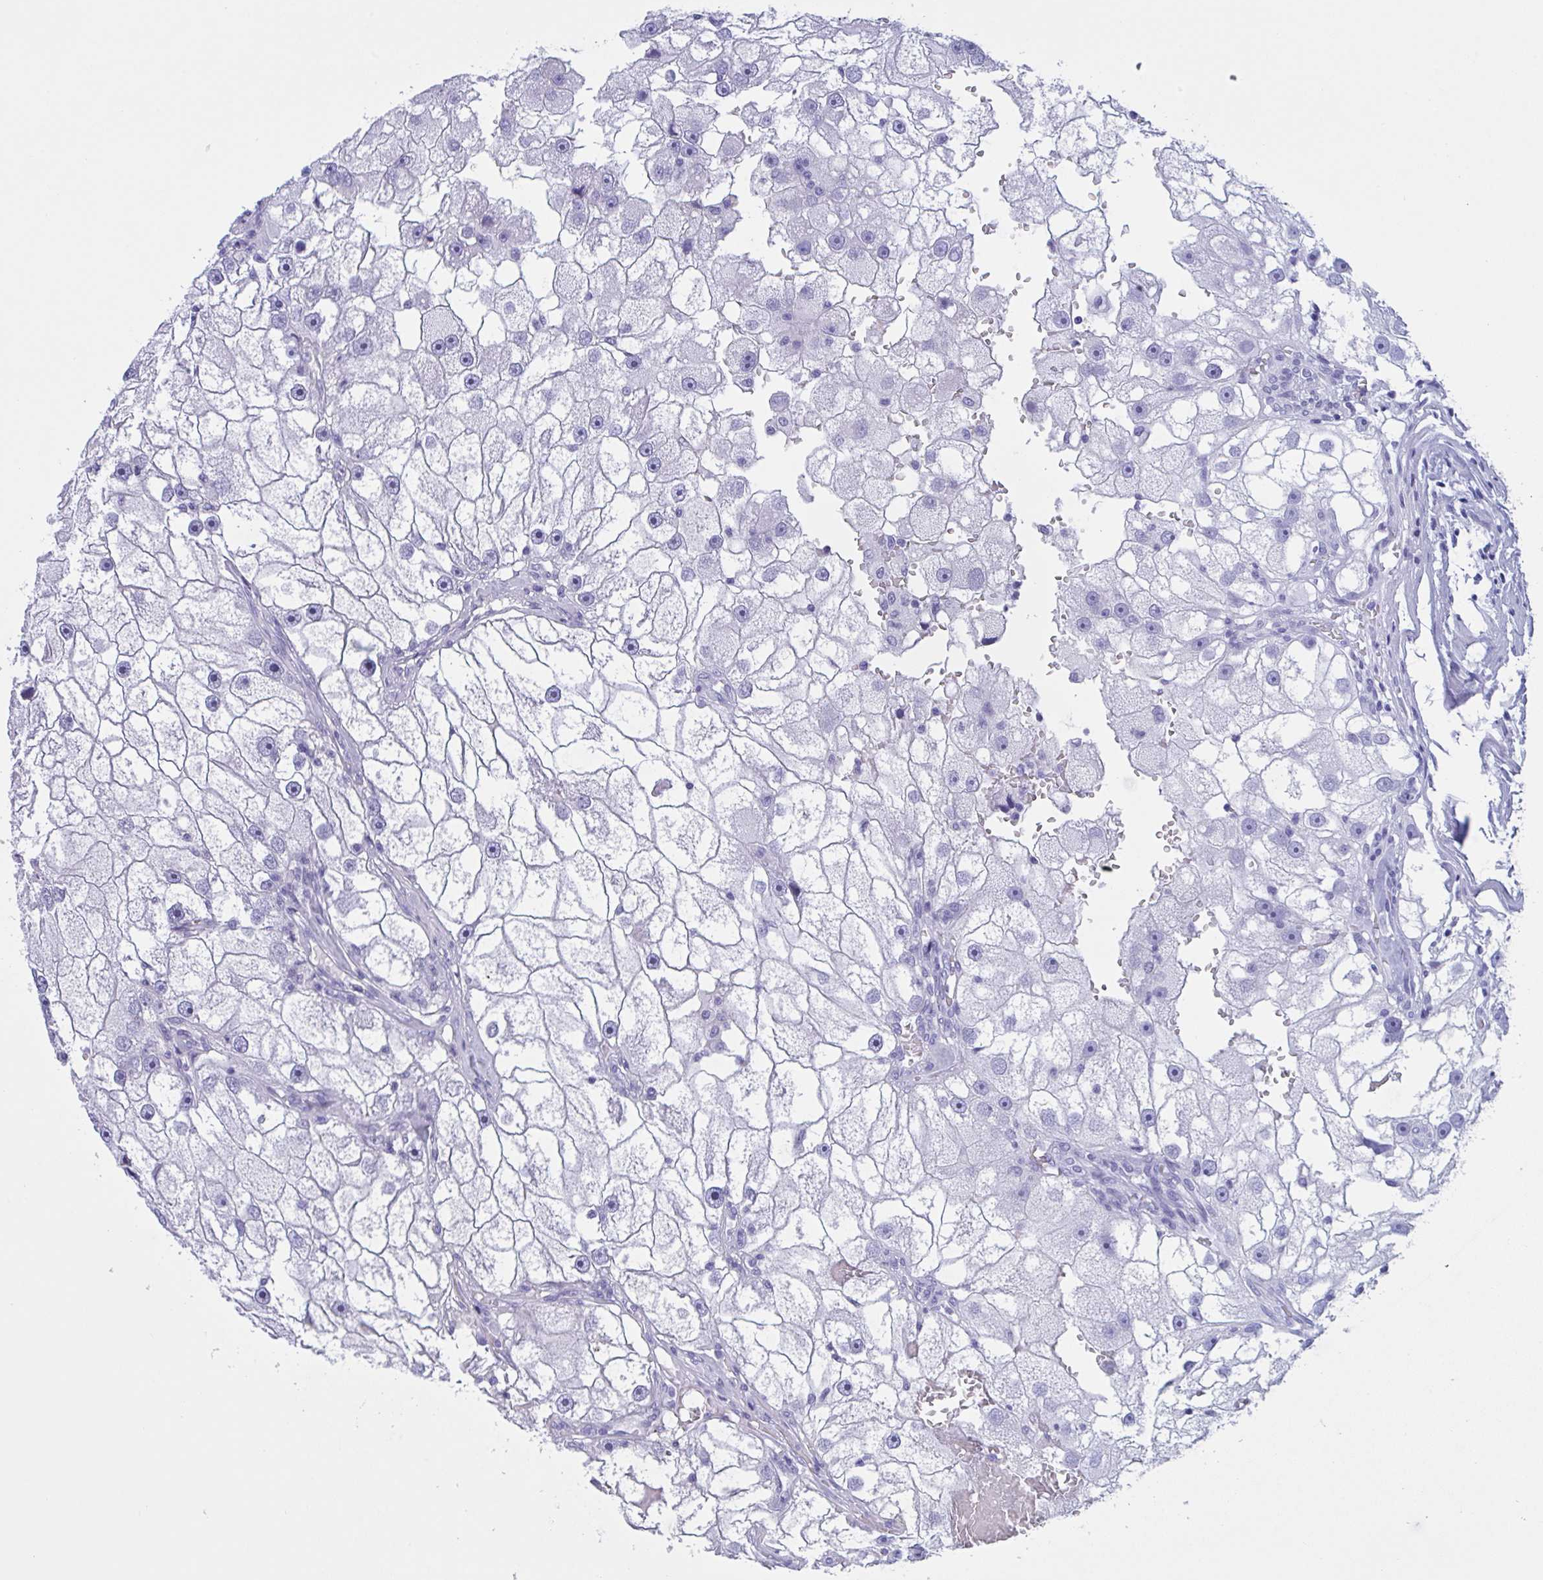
{"staining": {"intensity": "negative", "quantity": "none", "location": "none"}, "tissue": "renal cancer", "cell_type": "Tumor cells", "image_type": "cancer", "snomed": [{"axis": "morphology", "description": "Adenocarcinoma, NOS"}, {"axis": "topography", "description": "Kidney"}], "caption": "This is an immunohistochemistry (IHC) photomicrograph of human renal adenocarcinoma. There is no expression in tumor cells.", "gene": "ZNF850", "patient": {"sex": "male", "age": 63}}